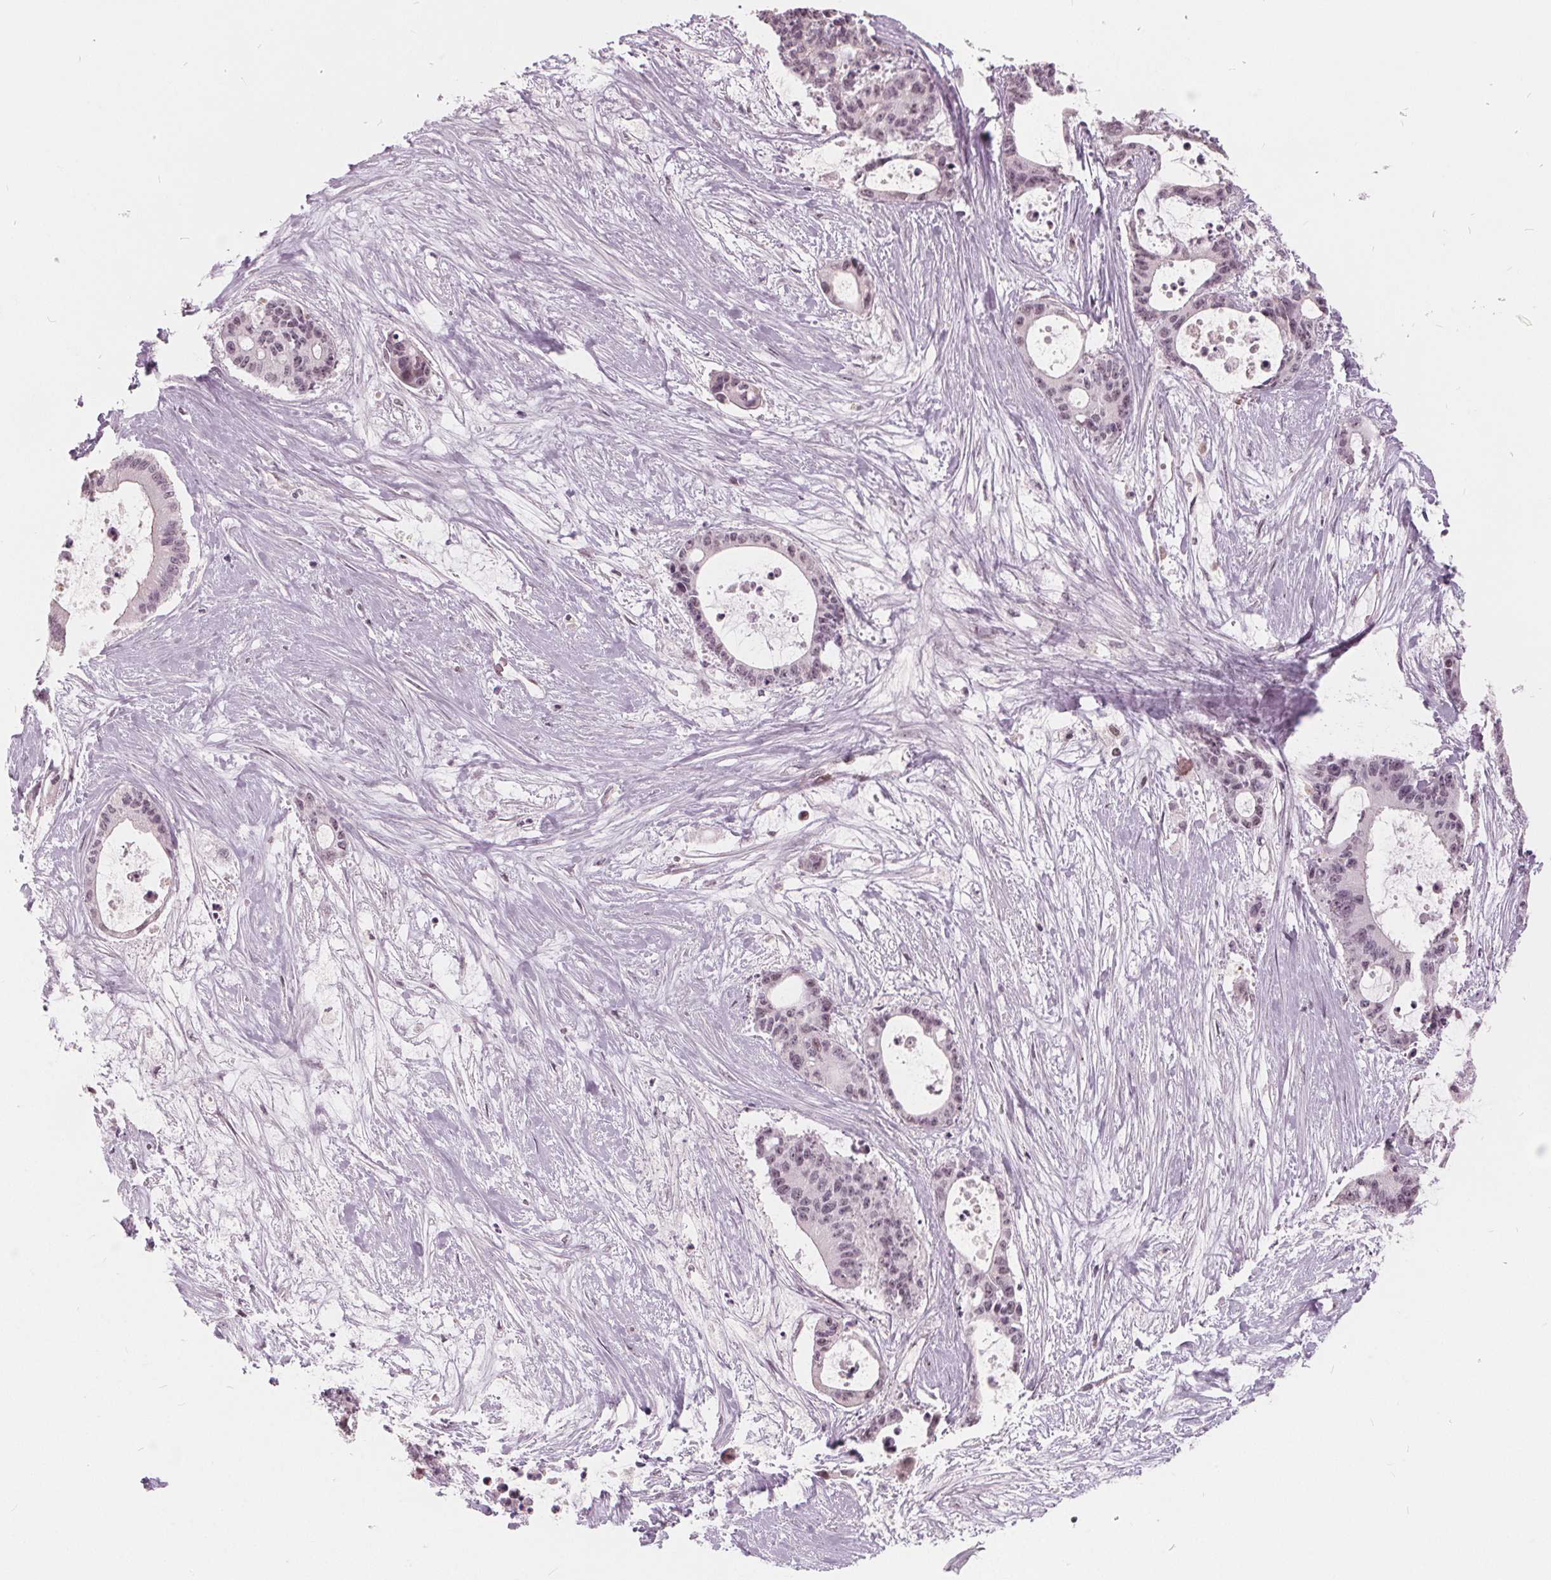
{"staining": {"intensity": "weak", "quantity": "<25%", "location": "nuclear"}, "tissue": "liver cancer", "cell_type": "Tumor cells", "image_type": "cancer", "snomed": [{"axis": "morphology", "description": "Normal tissue, NOS"}, {"axis": "morphology", "description": "Cholangiocarcinoma"}, {"axis": "topography", "description": "Liver"}, {"axis": "topography", "description": "Peripheral nerve tissue"}], "caption": "DAB immunohistochemical staining of liver cancer (cholangiocarcinoma) shows no significant staining in tumor cells.", "gene": "NUP210L", "patient": {"sex": "female", "age": 73}}